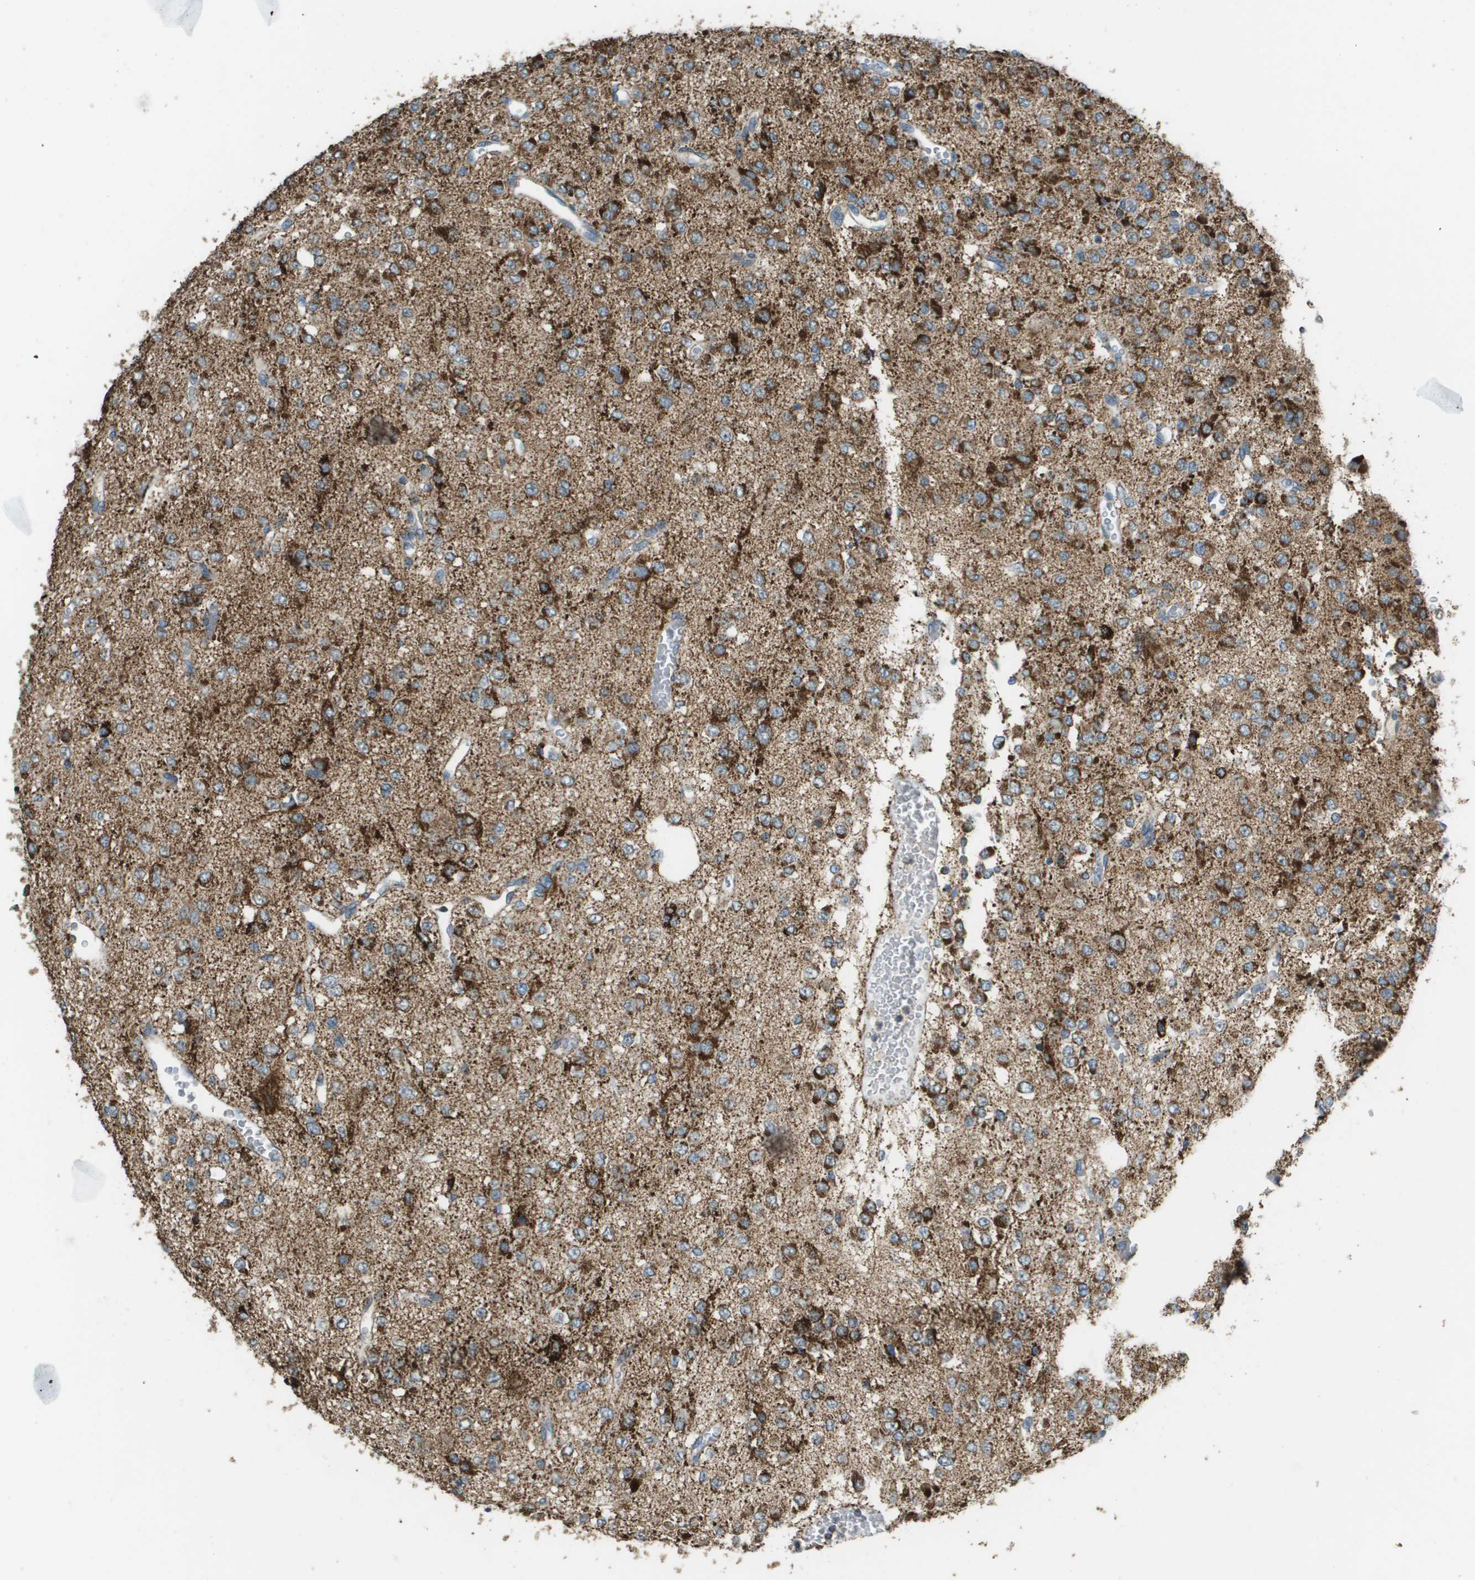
{"staining": {"intensity": "strong", "quantity": ">75%", "location": "cytoplasmic/membranous"}, "tissue": "glioma", "cell_type": "Tumor cells", "image_type": "cancer", "snomed": [{"axis": "morphology", "description": "Glioma, malignant, Low grade"}, {"axis": "topography", "description": "Brain"}], "caption": "Immunohistochemistry (DAB (3,3'-diaminobenzidine)) staining of glioma reveals strong cytoplasmic/membranous protein positivity in about >75% of tumor cells.", "gene": "FH", "patient": {"sex": "male", "age": 38}}